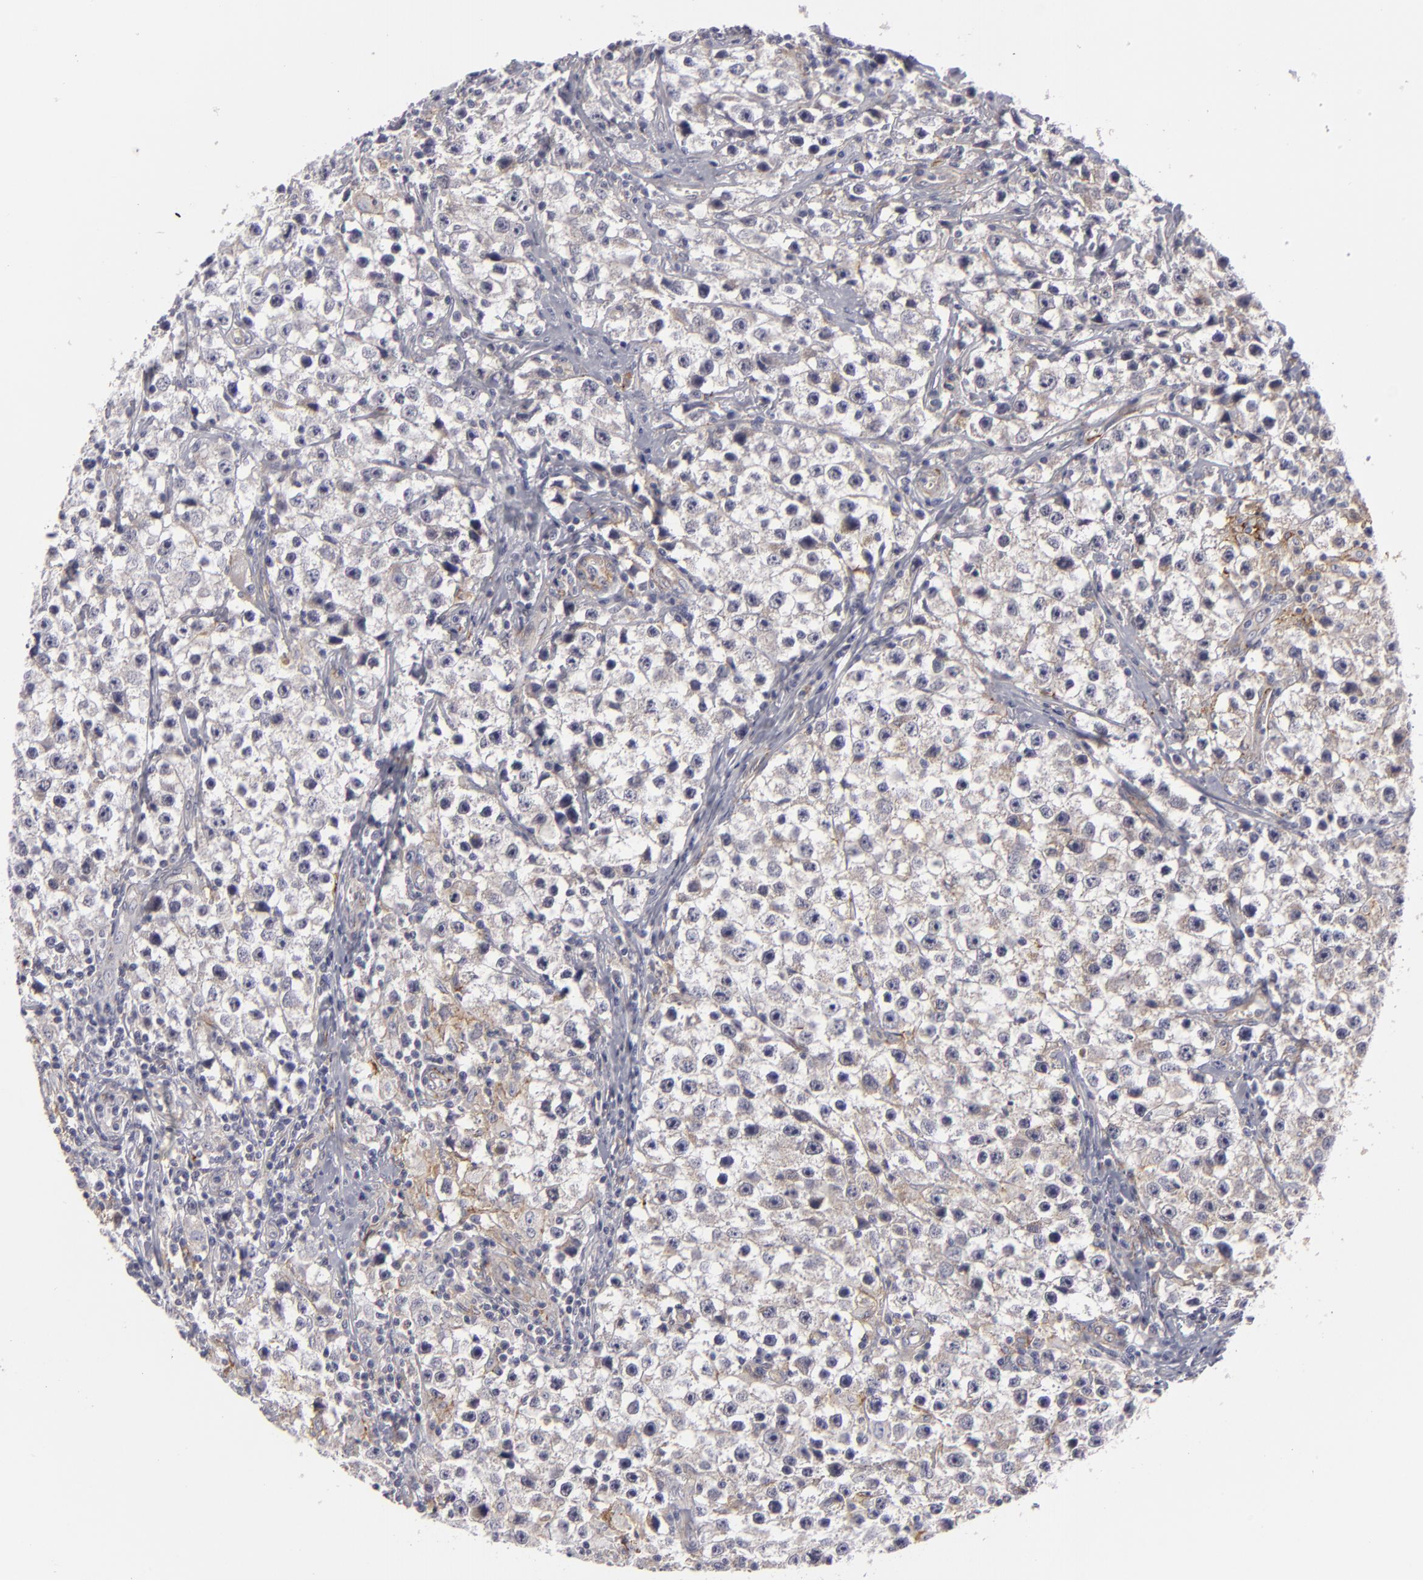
{"staining": {"intensity": "negative", "quantity": "none", "location": "none"}, "tissue": "testis cancer", "cell_type": "Tumor cells", "image_type": "cancer", "snomed": [{"axis": "morphology", "description": "Seminoma, NOS"}, {"axis": "topography", "description": "Testis"}], "caption": "IHC micrograph of human testis cancer stained for a protein (brown), which exhibits no expression in tumor cells.", "gene": "ALCAM", "patient": {"sex": "male", "age": 35}}